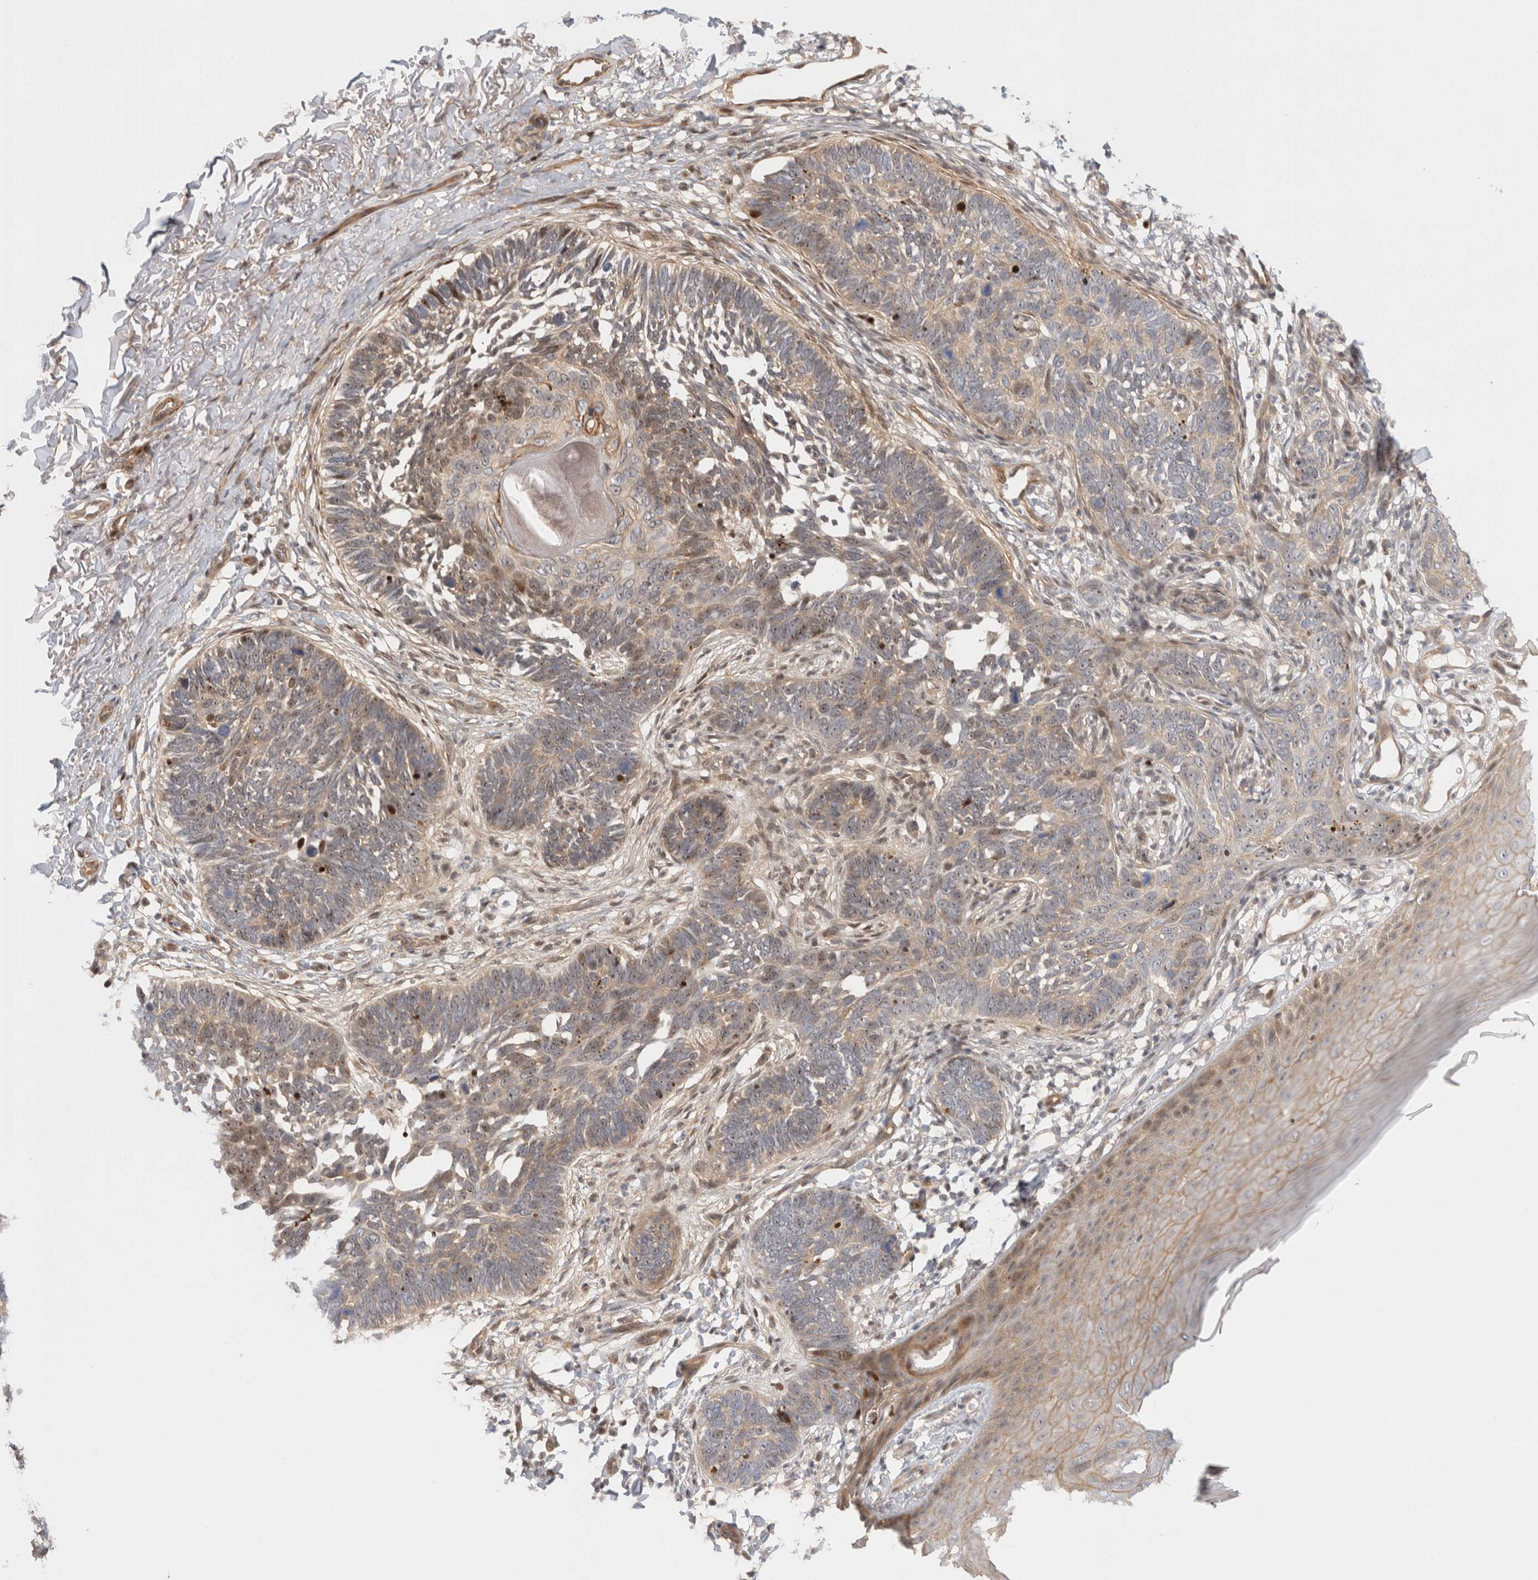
{"staining": {"intensity": "weak", "quantity": "25%-75%", "location": "cytoplasmic/membranous,nuclear"}, "tissue": "skin cancer", "cell_type": "Tumor cells", "image_type": "cancer", "snomed": [{"axis": "morphology", "description": "Normal tissue, NOS"}, {"axis": "morphology", "description": "Basal cell carcinoma"}, {"axis": "topography", "description": "Skin"}], "caption": "A low amount of weak cytoplasmic/membranous and nuclear expression is seen in approximately 25%-75% of tumor cells in basal cell carcinoma (skin) tissue.", "gene": "TCF4", "patient": {"sex": "male", "age": 77}}